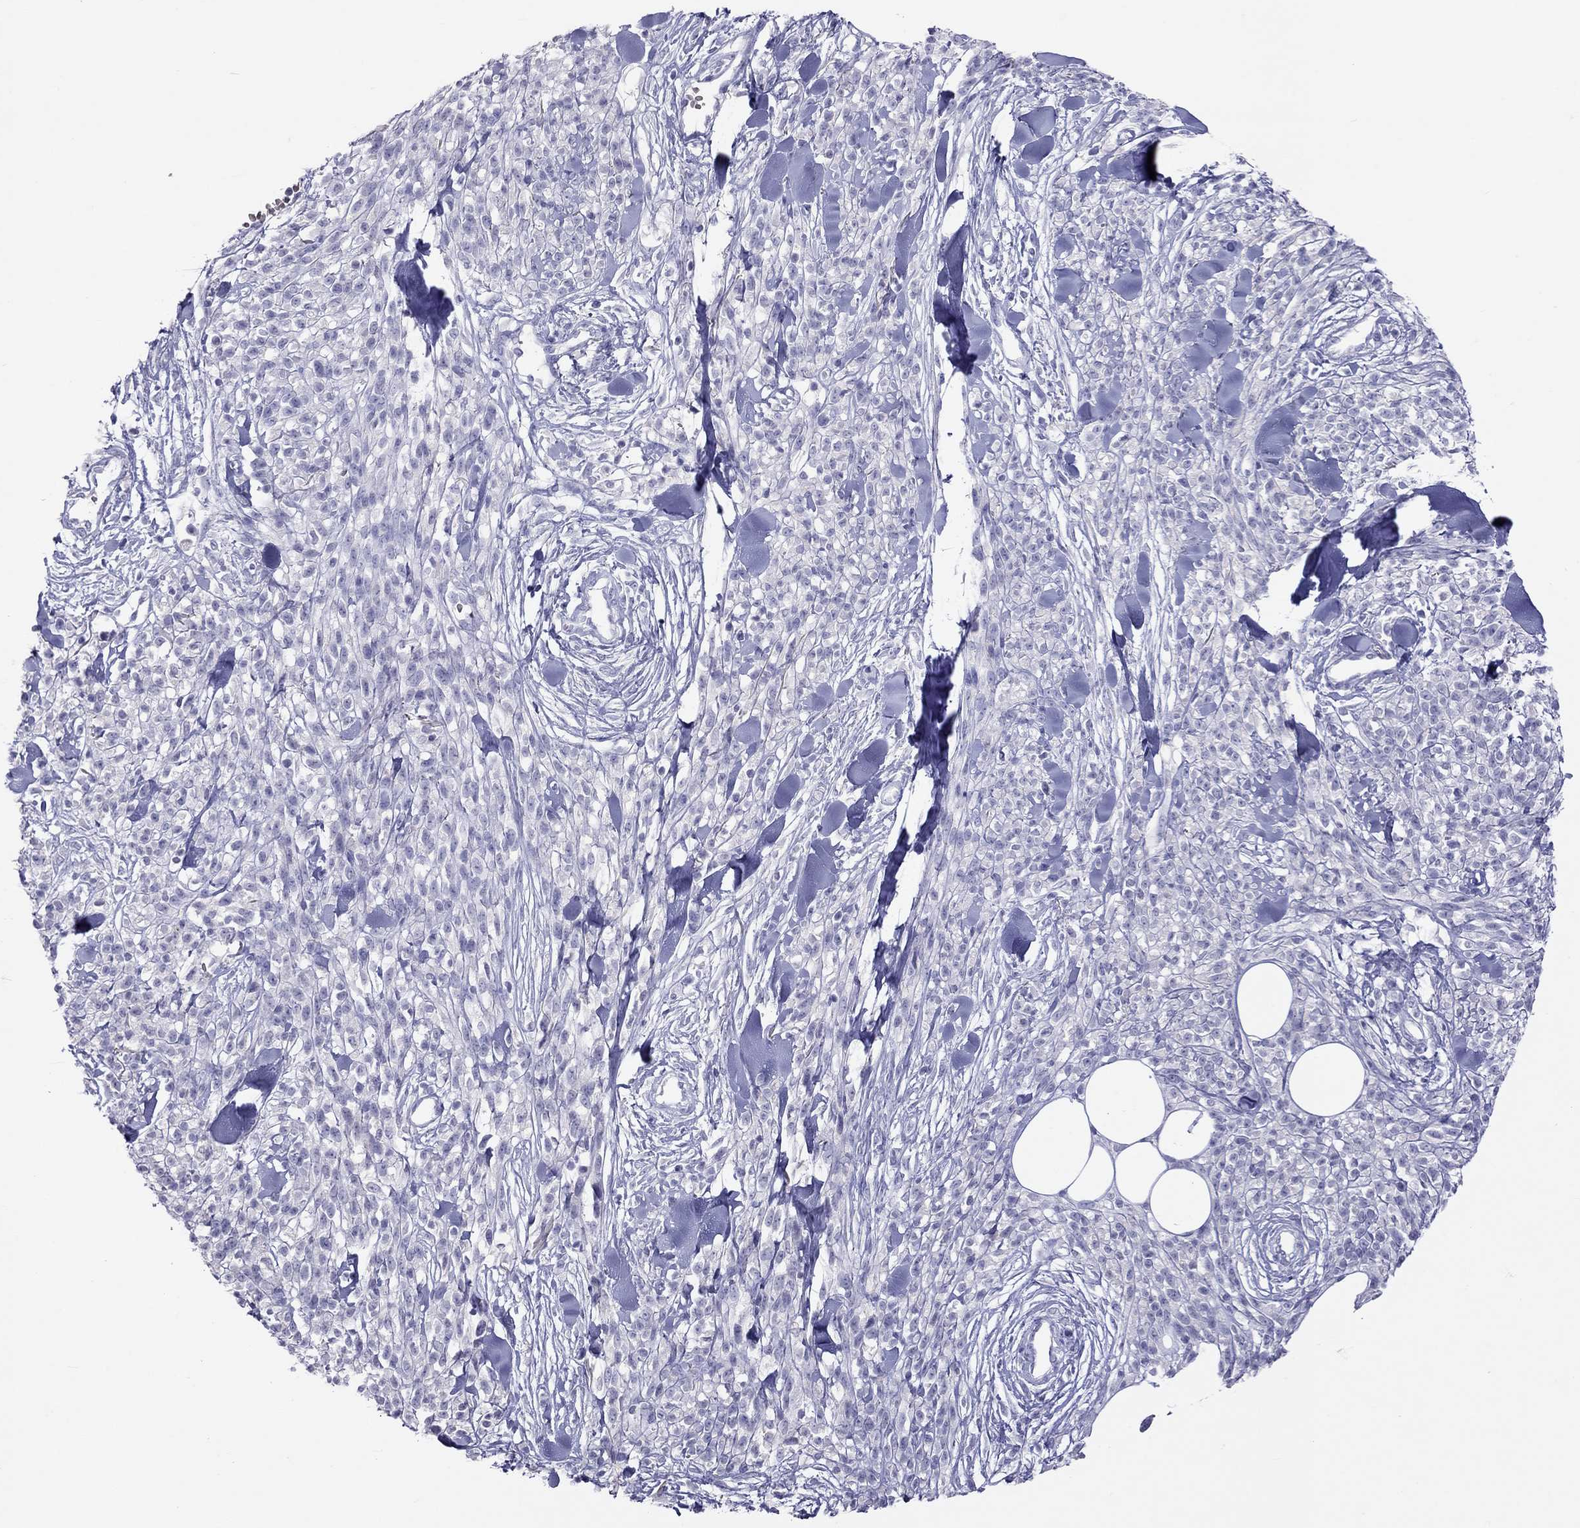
{"staining": {"intensity": "negative", "quantity": "none", "location": "none"}, "tissue": "melanoma", "cell_type": "Tumor cells", "image_type": "cancer", "snomed": [{"axis": "morphology", "description": "Malignant melanoma, NOS"}, {"axis": "topography", "description": "Skin"}, {"axis": "topography", "description": "Skin of trunk"}], "caption": "Photomicrograph shows no protein positivity in tumor cells of melanoma tissue.", "gene": "MUC16", "patient": {"sex": "male", "age": 74}}